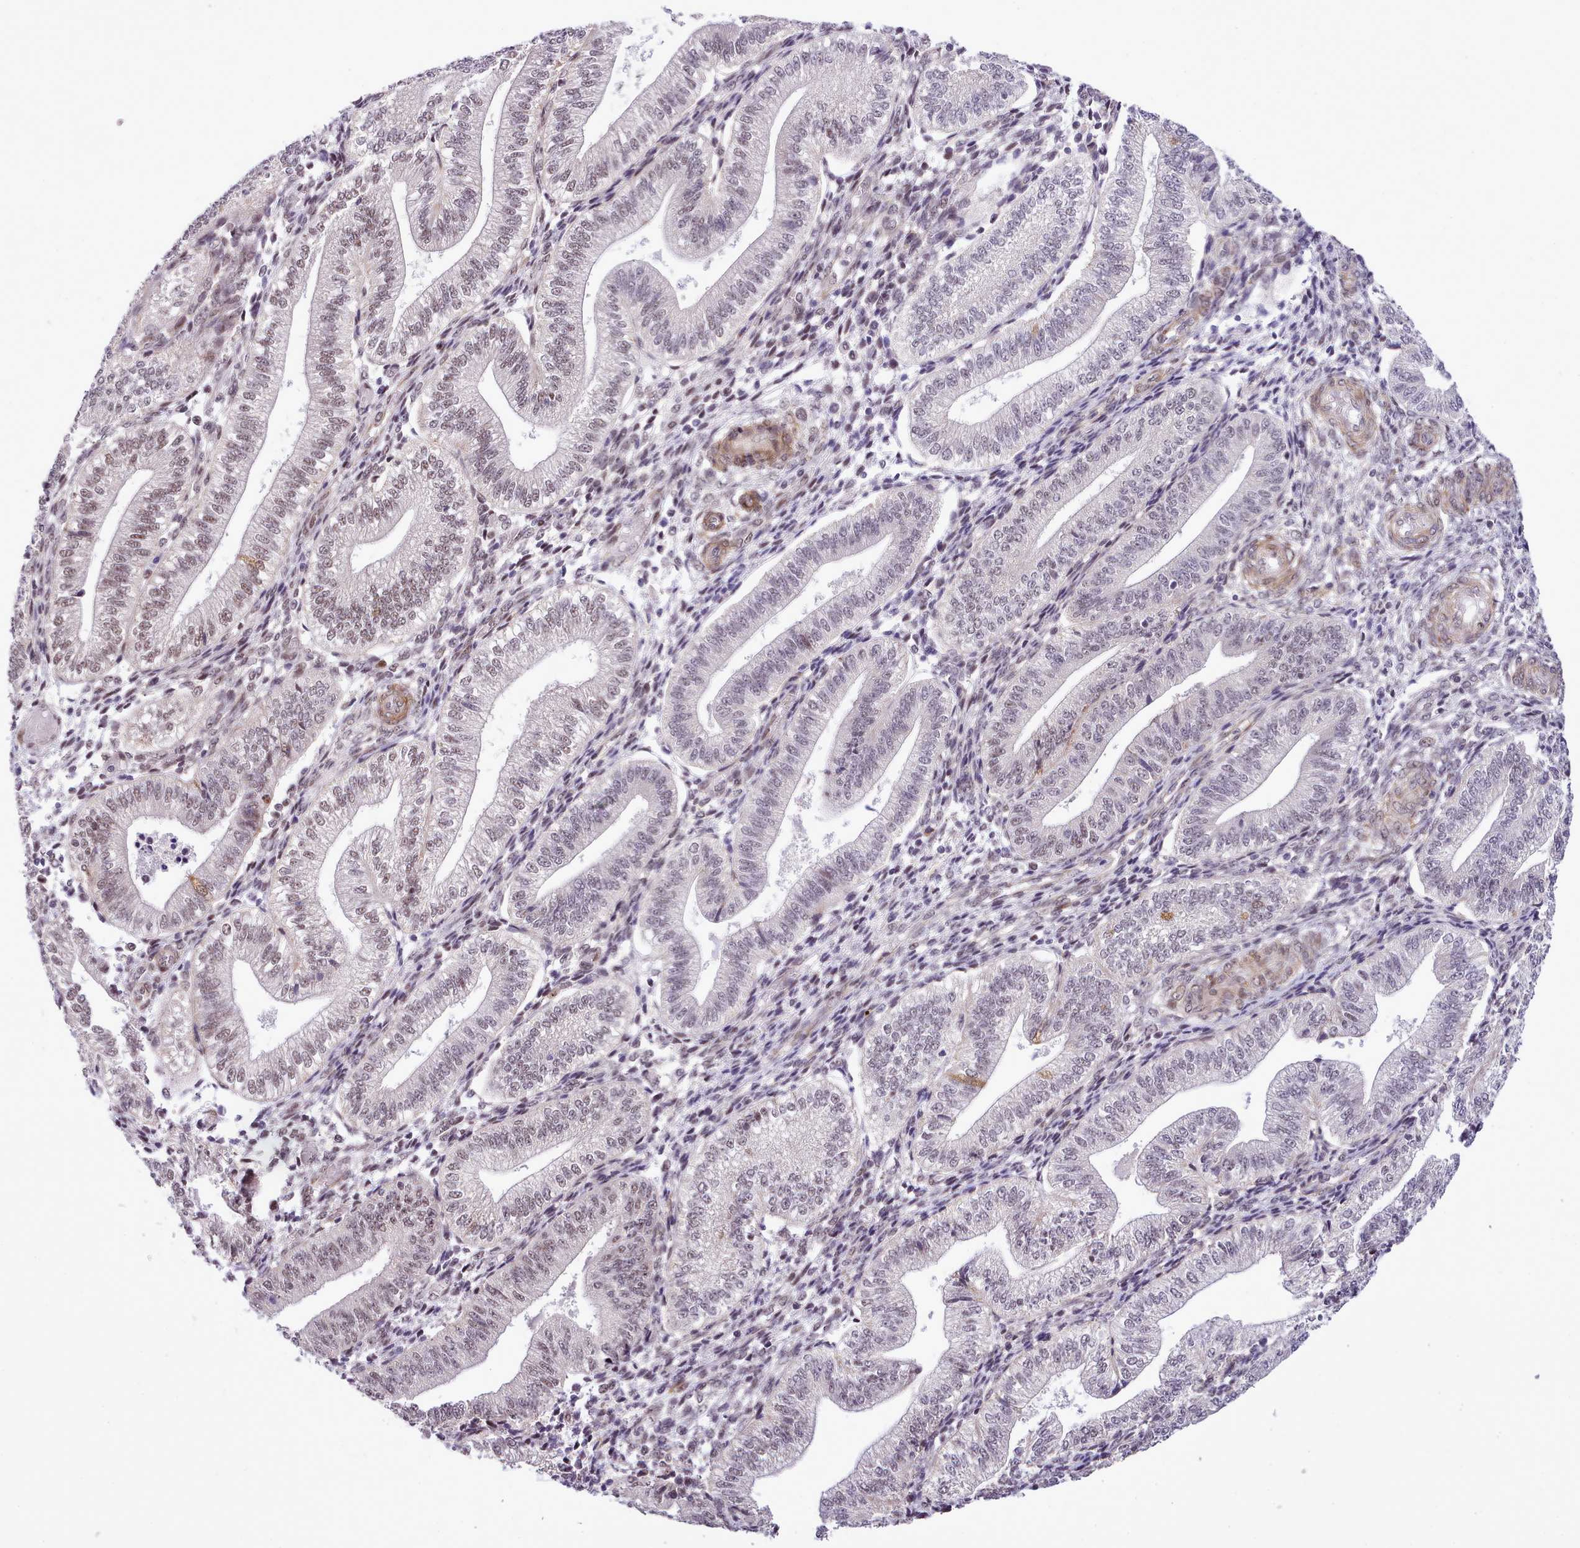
{"staining": {"intensity": "moderate", "quantity": "25%-75%", "location": "nuclear"}, "tissue": "endometrium", "cell_type": "Cells in endometrial stroma", "image_type": "normal", "snomed": [{"axis": "morphology", "description": "Normal tissue, NOS"}, {"axis": "topography", "description": "Endometrium"}], "caption": "Cells in endometrial stroma reveal moderate nuclear positivity in about 25%-75% of cells in benign endometrium.", "gene": "HOXB7", "patient": {"sex": "female", "age": 34}}